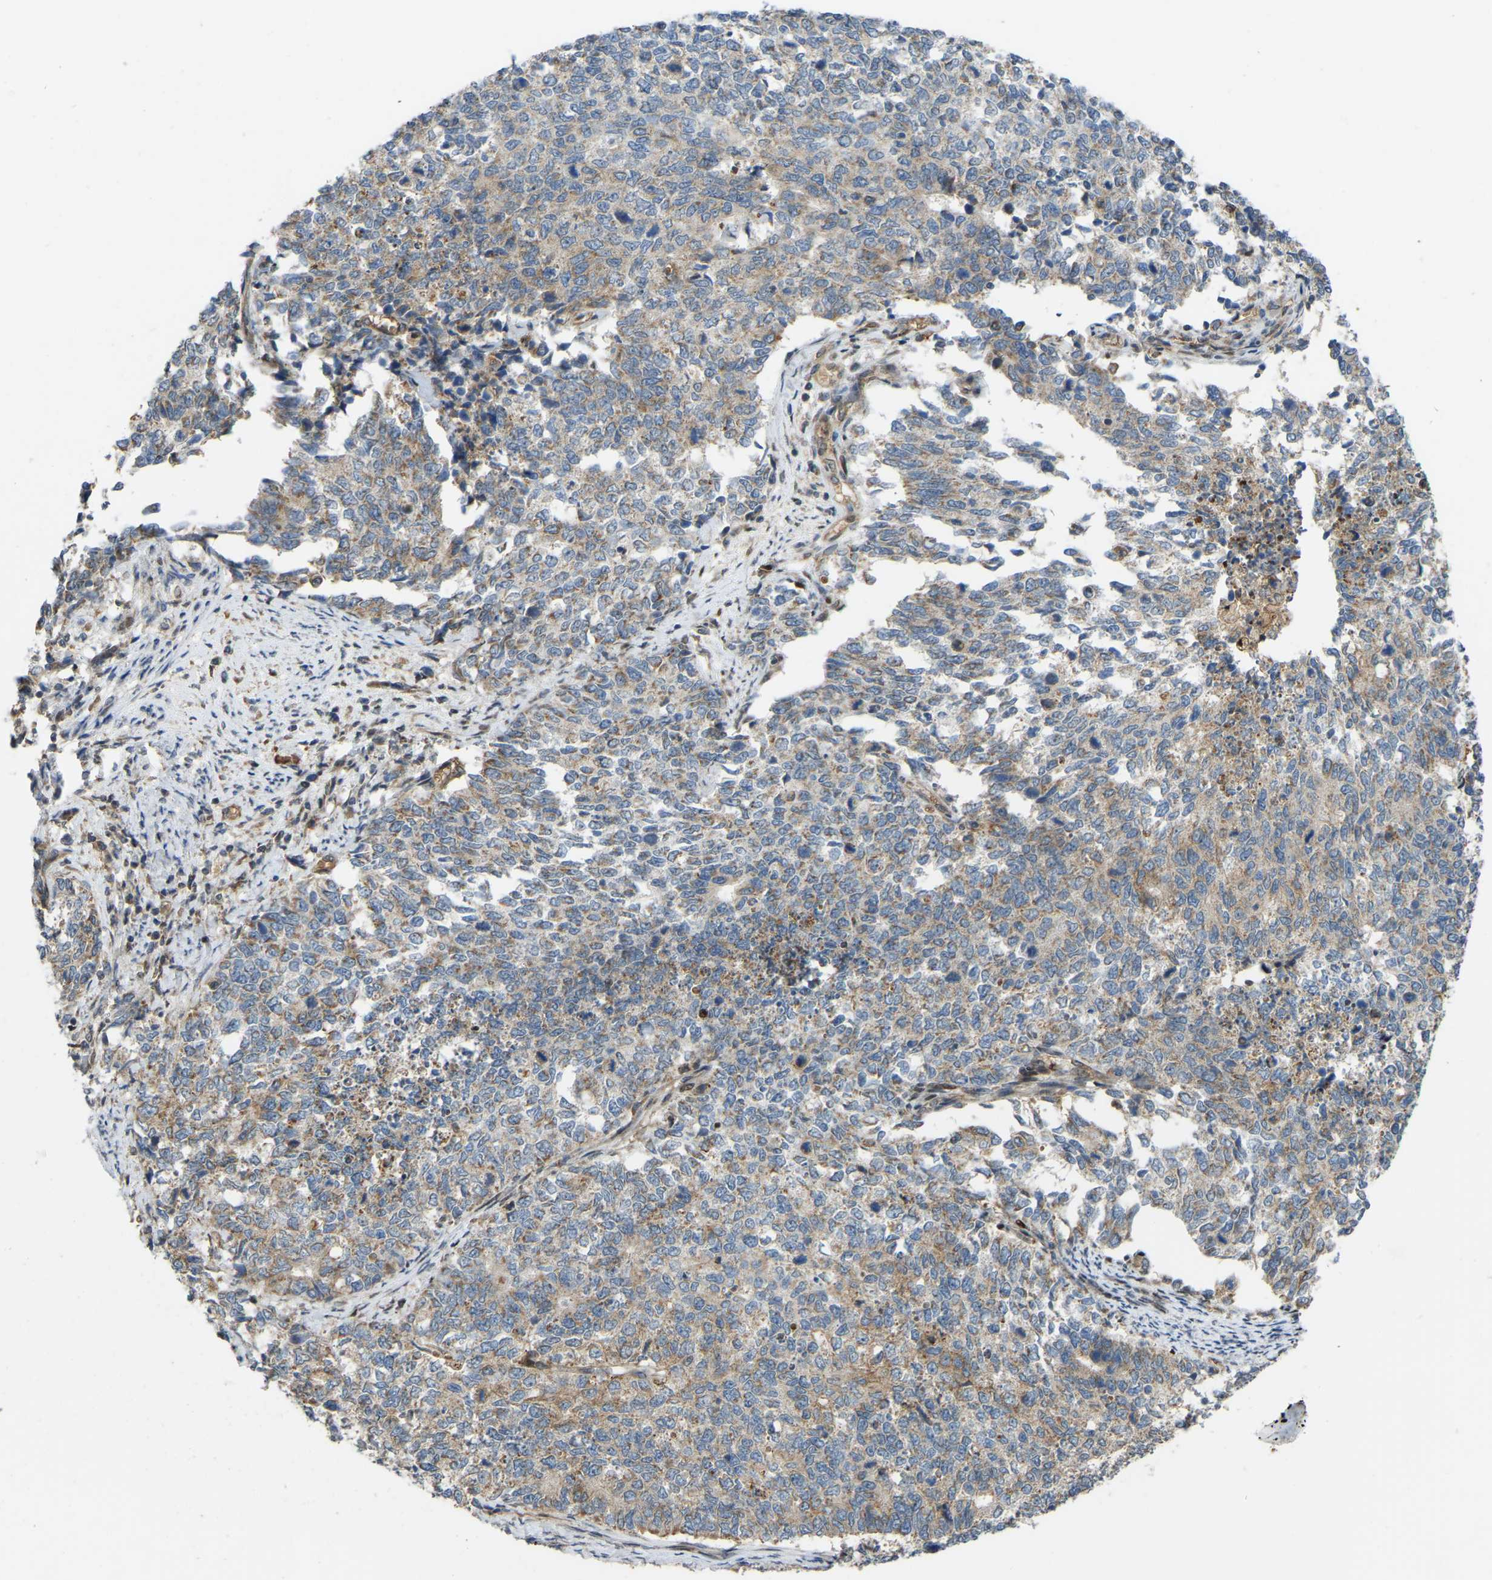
{"staining": {"intensity": "moderate", "quantity": ">75%", "location": "cytoplasmic/membranous"}, "tissue": "cervical cancer", "cell_type": "Tumor cells", "image_type": "cancer", "snomed": [{"axis": "morphology", "description": "Squamous cell carcinoma, NOS"}, {"axis": "topography", "description": "Cervix"}], "caption": "Cervical cancer stained with immunohistochemistry (IHC) shows moderate cytoplasmic/membranous expression in approximately >75% of tumor cells.", "gene": "C21orf91", "patient": {"sex": "female", "age": 63}}